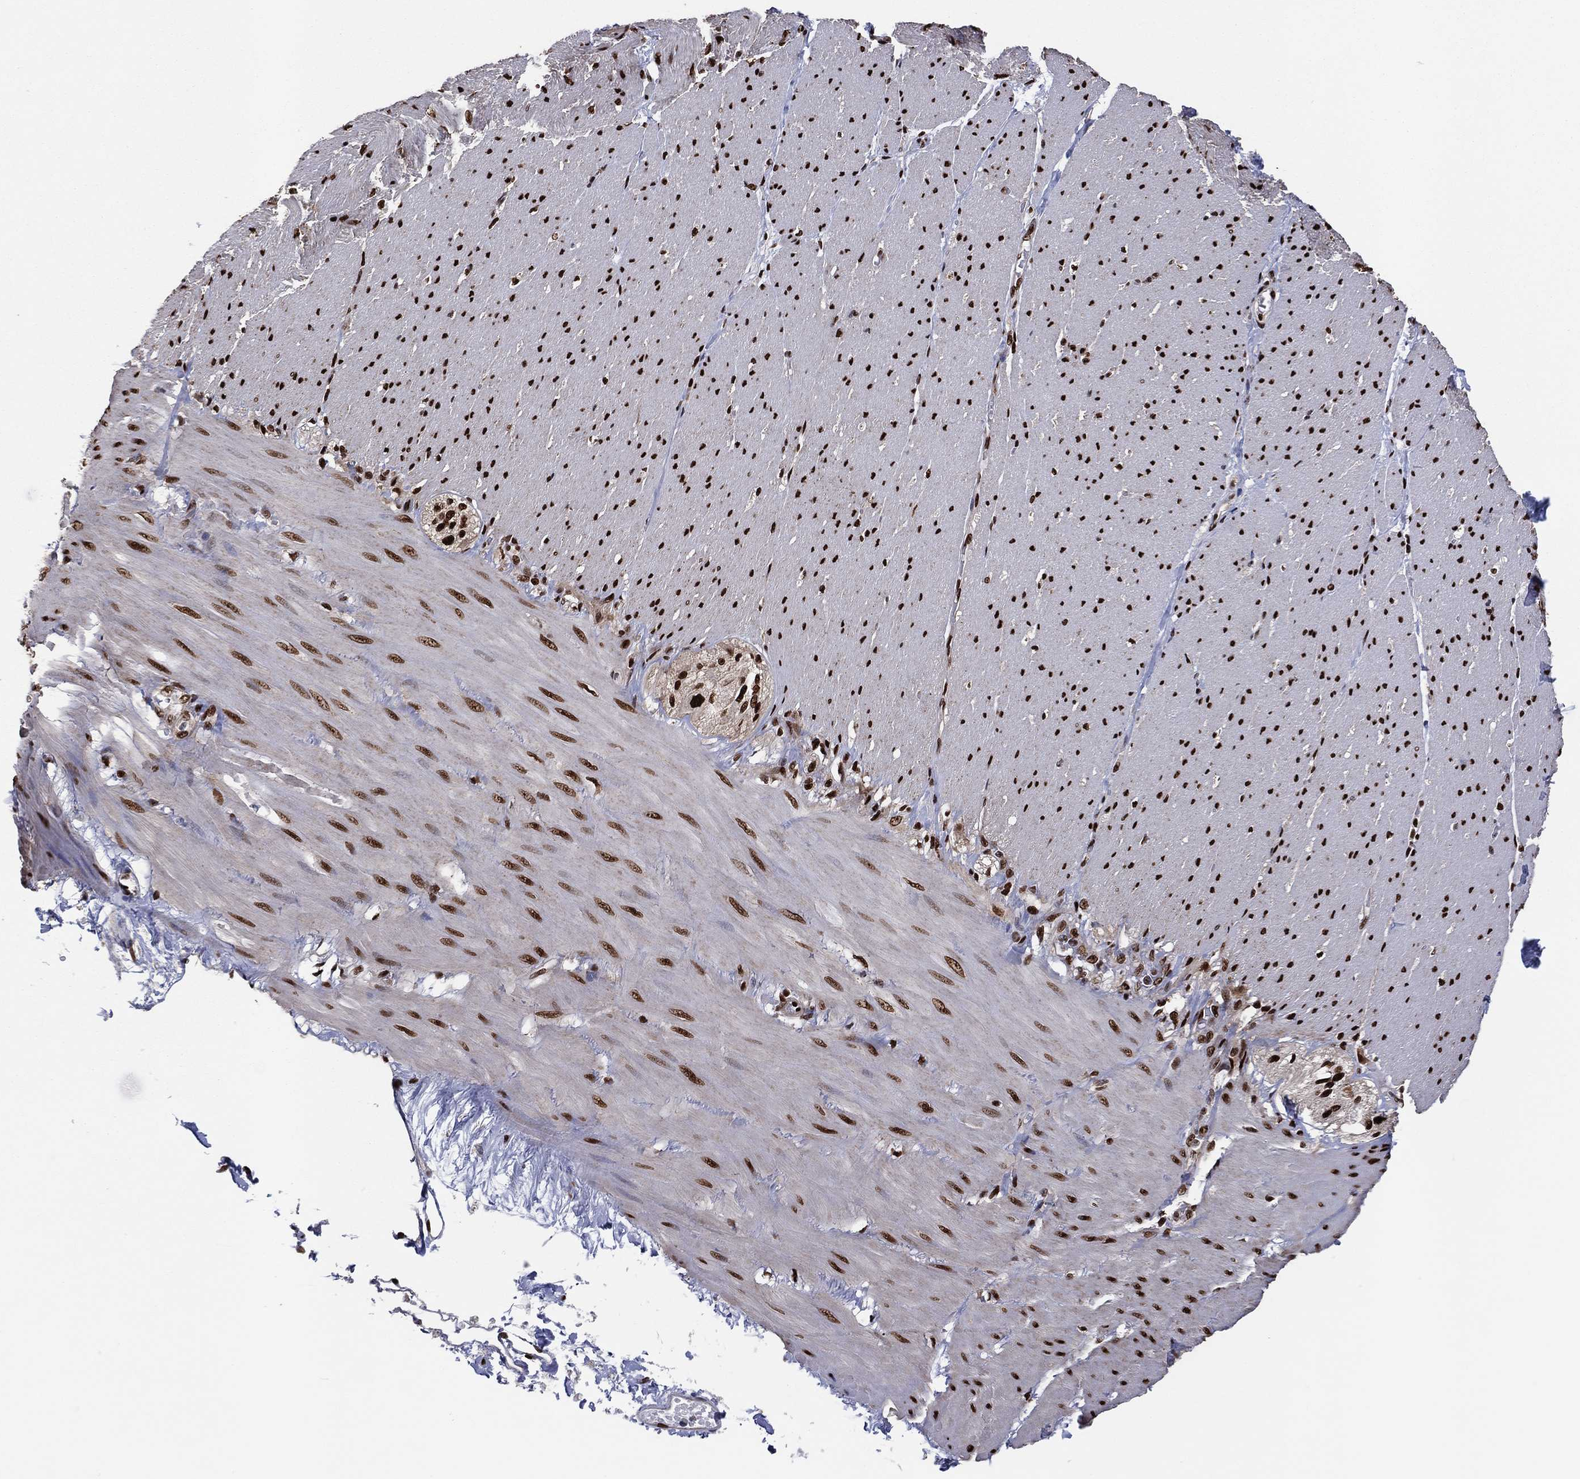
{"staining": {"intensity": "negative", "quantity": "none", "location": "none"}, "tissue": "adipose tissue", "cell_type": "Adipocytes", "image_type": "normal", "snomed": [{"axis": "morphology", "description": "Normal tissue, NOS"}, {"axis": "topography", "description": "Smooth muscle"}, {"axis": "topography", "description": "Duodenum"}, {"axis": "topography", "description": "Peripheral nerve tissue"}], "caption": "DAB (3,3'-diaminobenzidine) immunohistochemical staining of normal adipose tissue exhibits no significant expression in adipocytes. (DAB (3,3'-diaminobenzidine) IHC, high magnification).", "gene": "TP53BP1", "patient": {"sex": "female", "age": 61}}